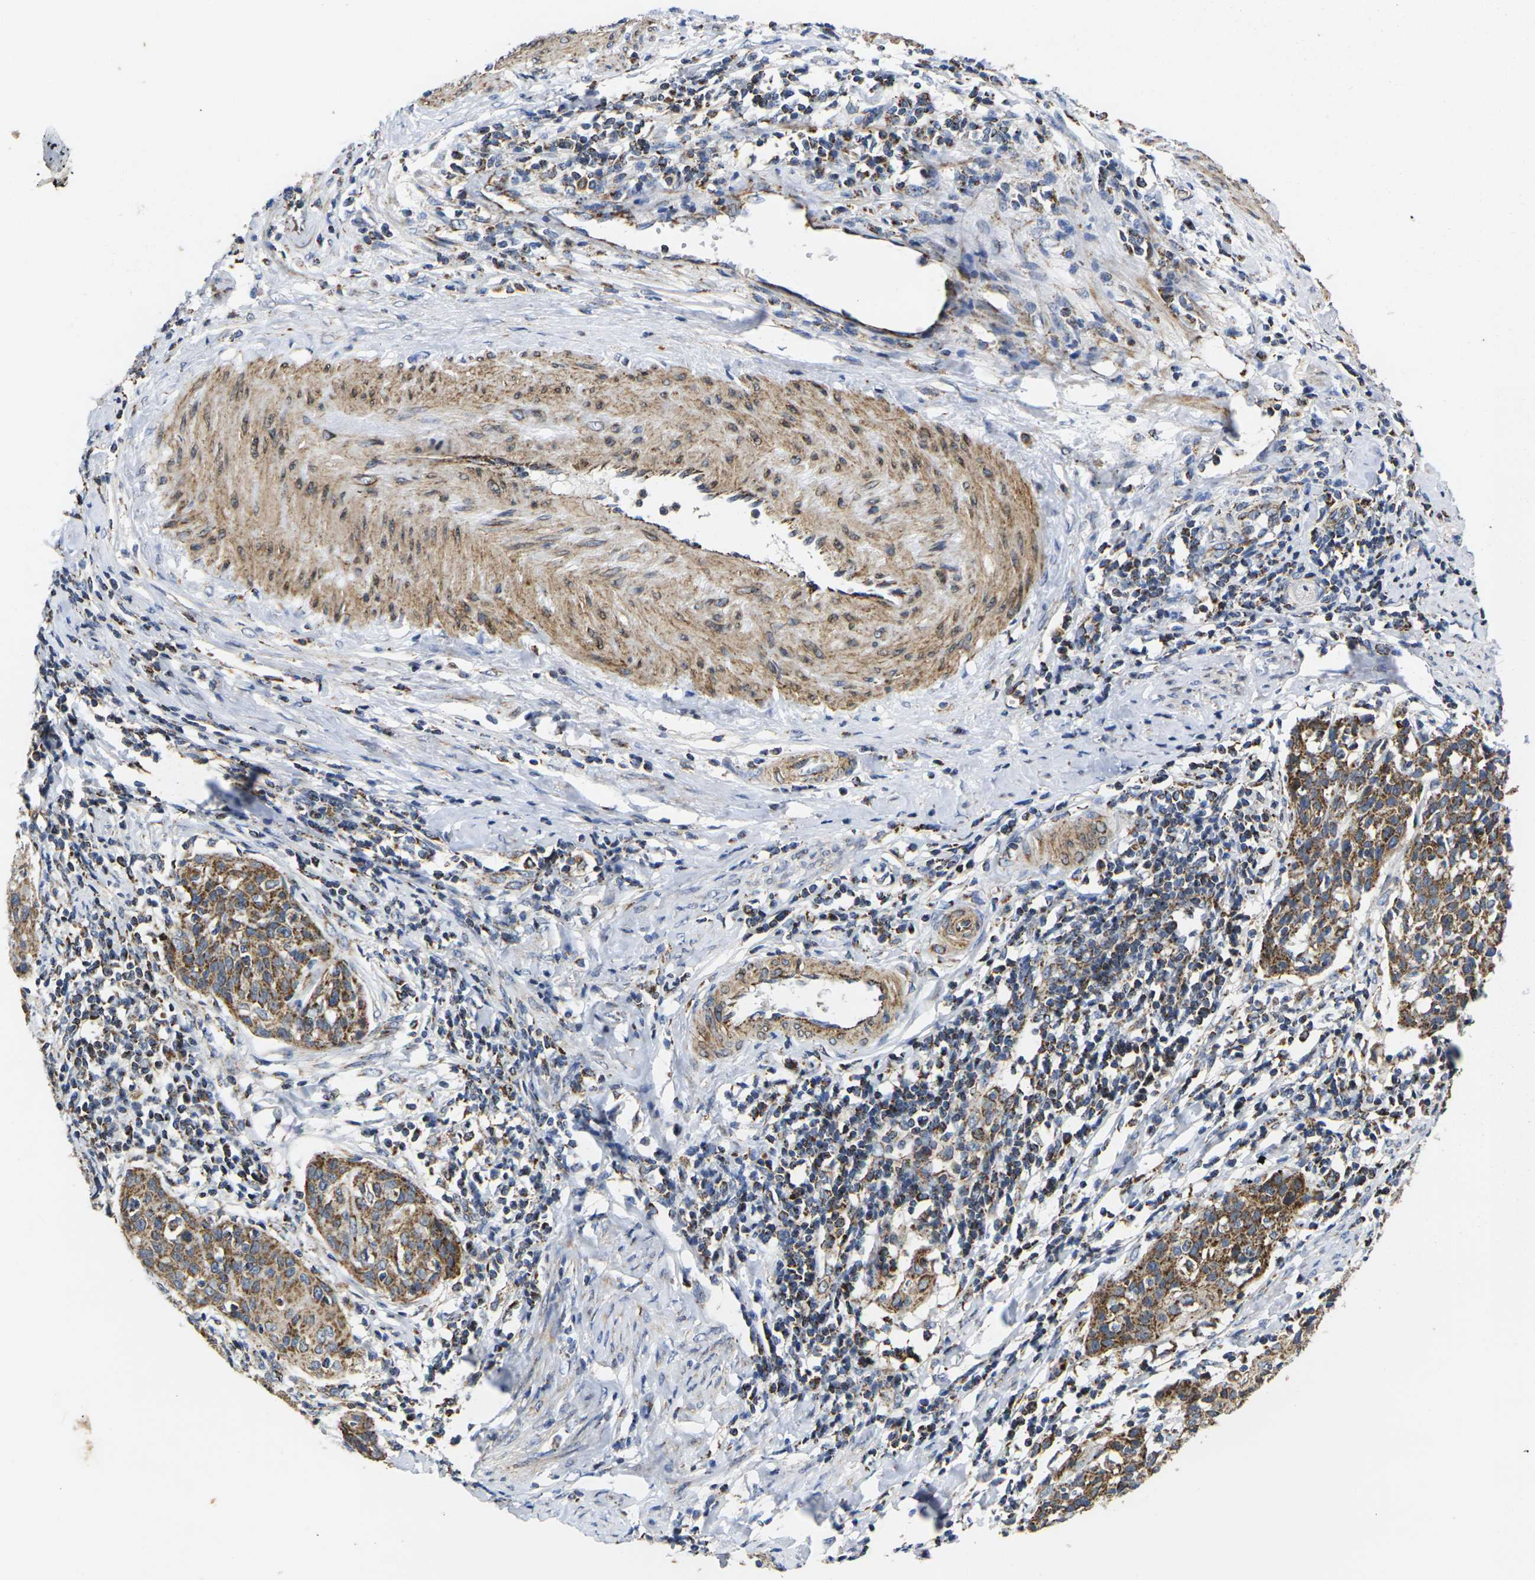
{"staining": {"intensity": "strong", "quantity": ">75%", "location": "cytoplasmic/membranous"}, "tissue": "cervical cancer", "cell_type": "Tumor cells", "image_type": "cancer", "snomed": [{"axis": "morphology", "description": "Squamous cell carcinoma, NOS"}, {"axis": "topography", "description": "Cervix"}], "caption": "An IHC photomicrograph of neoplastic tissue is shown. Protein staining in brown shows strong cytoplasmic/membranous positivity in cervical squamous cell carcinoma within tumor cells.", "gene": "P2RY11", "patient": {"sex": "female", "age": 38}}